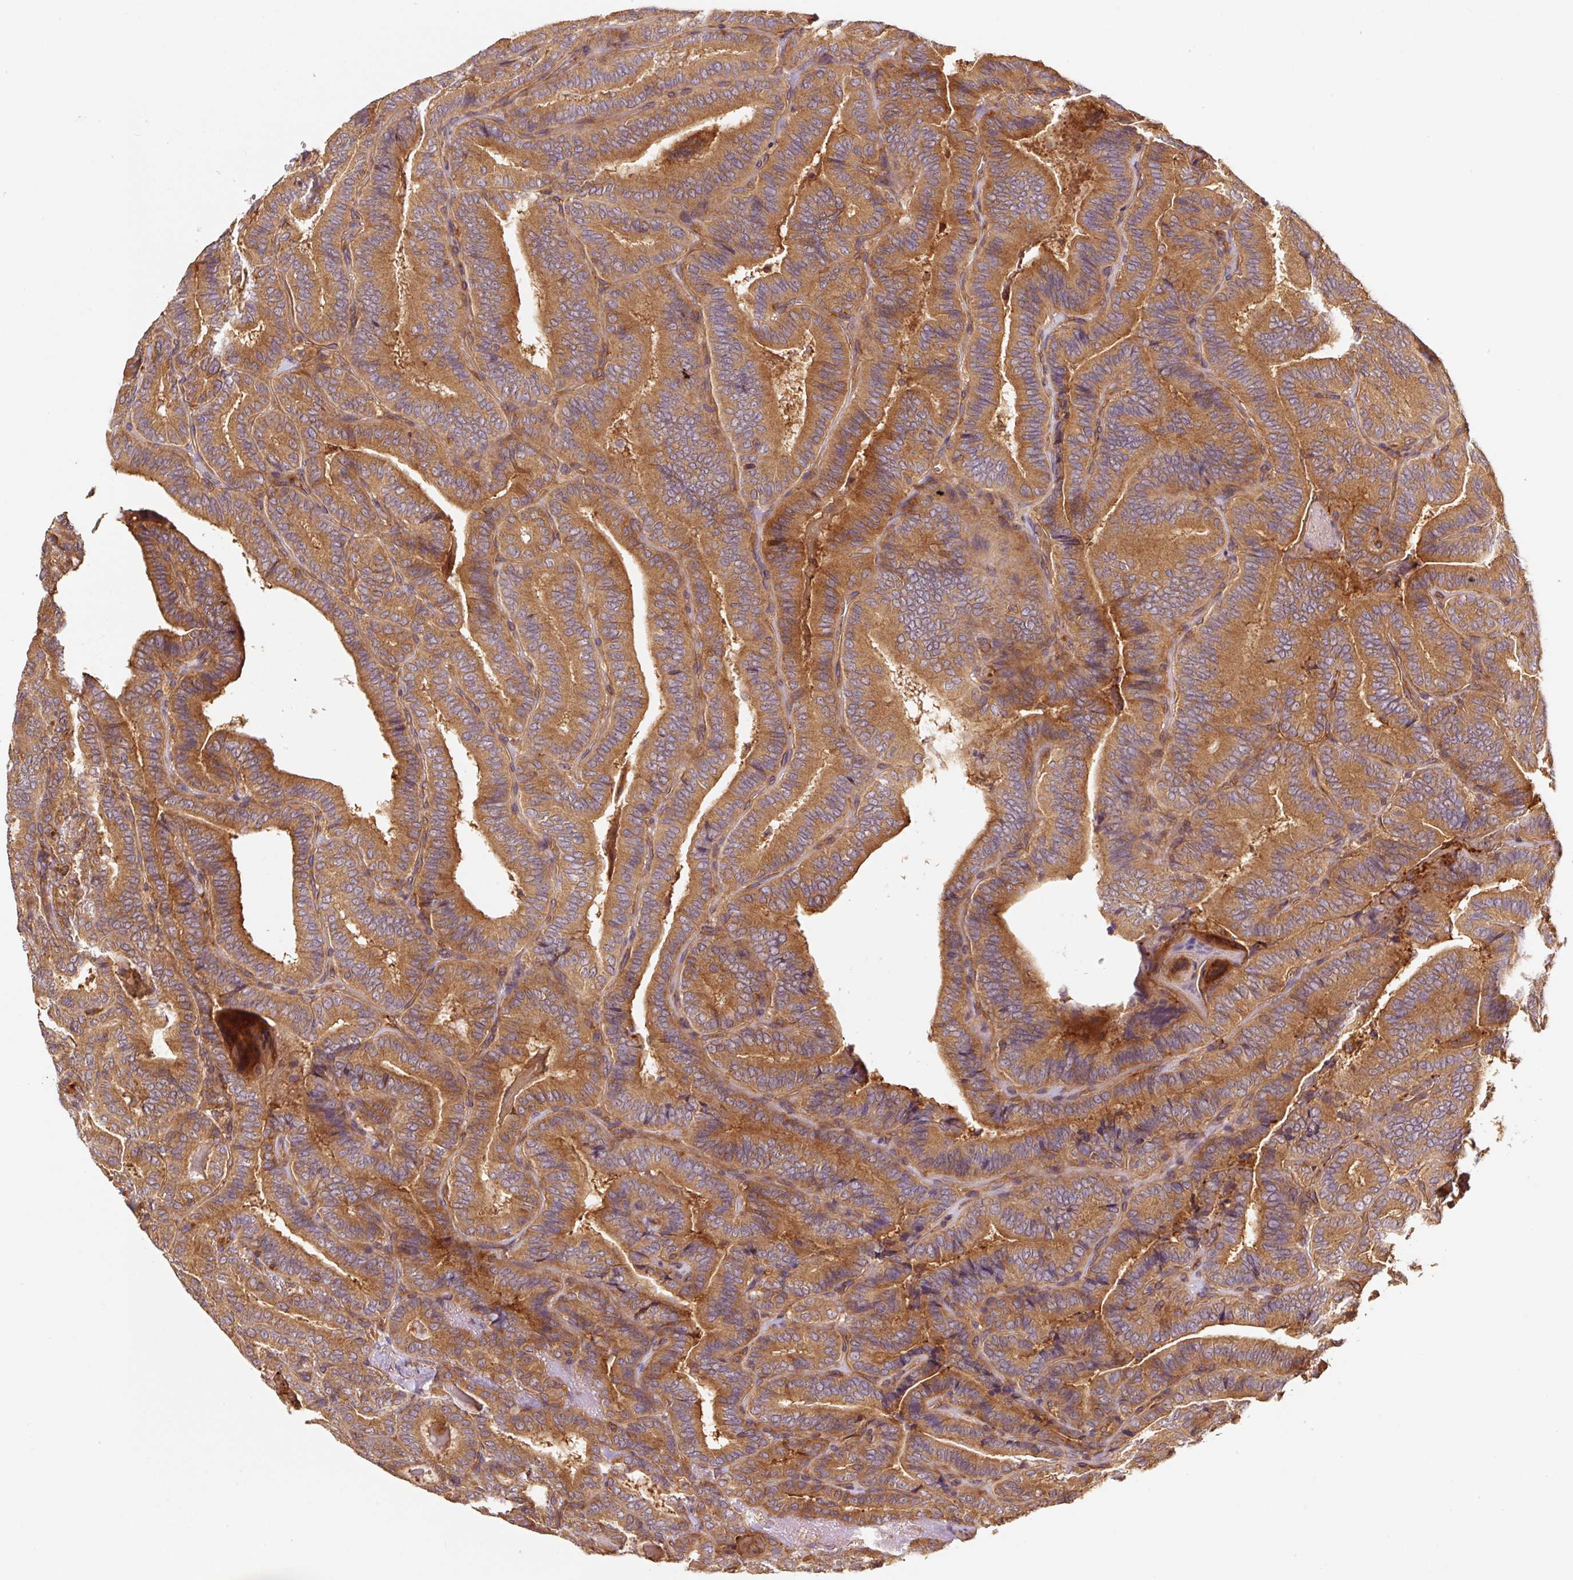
{"staining": {"intensity": "moderate", "quantity": ">75%", "location": "cytoplasmic/membranous"}, "tissue": "thyroid cancer", "cell_type": "Tumor cells", "image_type": "cancer", "snomed": [{"axis": "morphology", "description": "Papillary adenocarcinoma, NOS"}, {"axis": "topography", "description": "Thyroid gland"}], "caption": "A histopathology image showing moderate cytoplasmic/membranous staining in about >75% of tumor cells in thyroid papillary adenocarcinoma, as visualized by brown immunohistochemical staining.", "gene": "EIF2S2", "patient": {"sex": "male", "age": 61}}